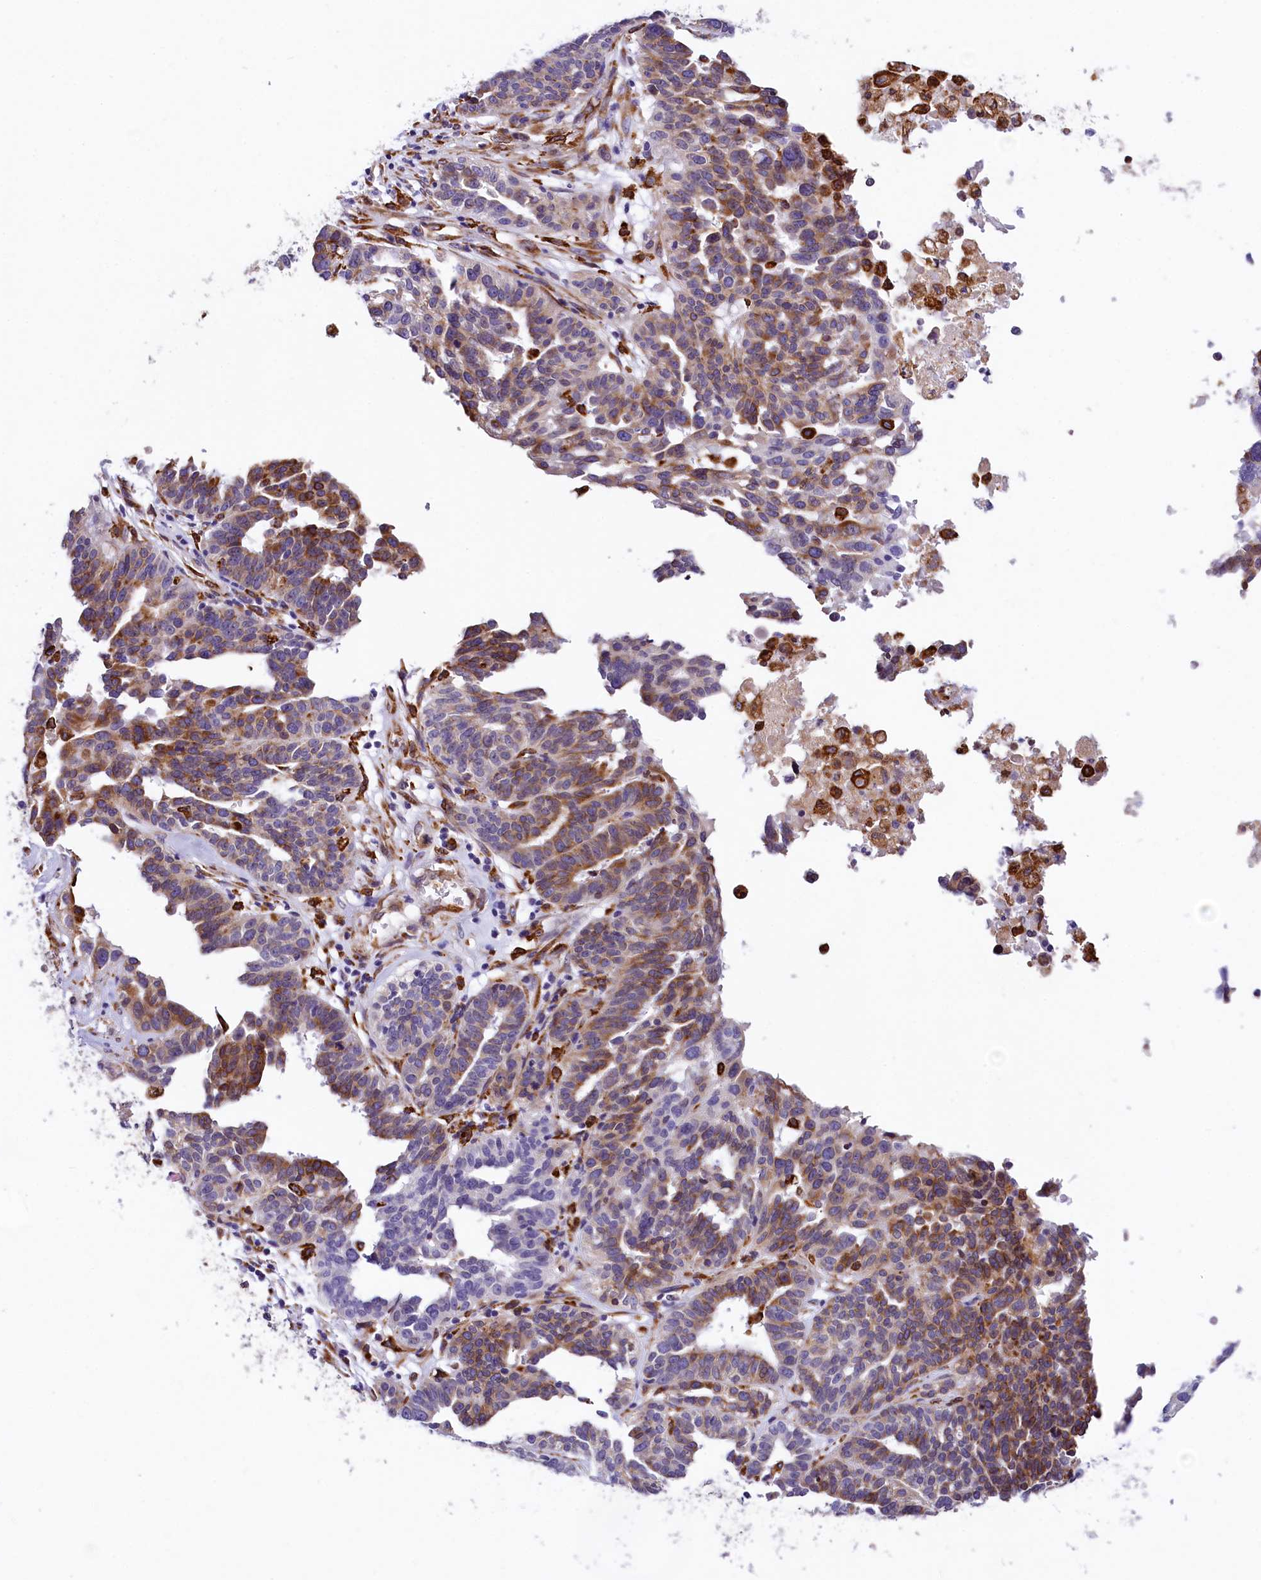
{"staining": {"intensity": "moderate", "quantity": "25%-75%", "location": "cytoplasmic/membranous"}, "tissue": "ovarian cancer", "cell_type": "Tumor cells", "image_type": "cancer", "snomed": [{"axis": "morphology", "description": "Cystadenocarcinoma, serous, NOS"}, {"axis": "topography", "description": "Ovary"}], "caption": "High-power microscopy captured an IHC image of ovarian cancer (serous cystadenocarcinoma), revealing moderate cytoplasmic/membranous positivity in about 25%-75% of tumor cells. Using DAB (3,3'-diaminobenzidine) (brown) and hematoxylin (blue) stains, captured at high magnification using brightfield microscopy.", "gene": "ITGA1", "patient": {"sex": "female", "age": 59}}